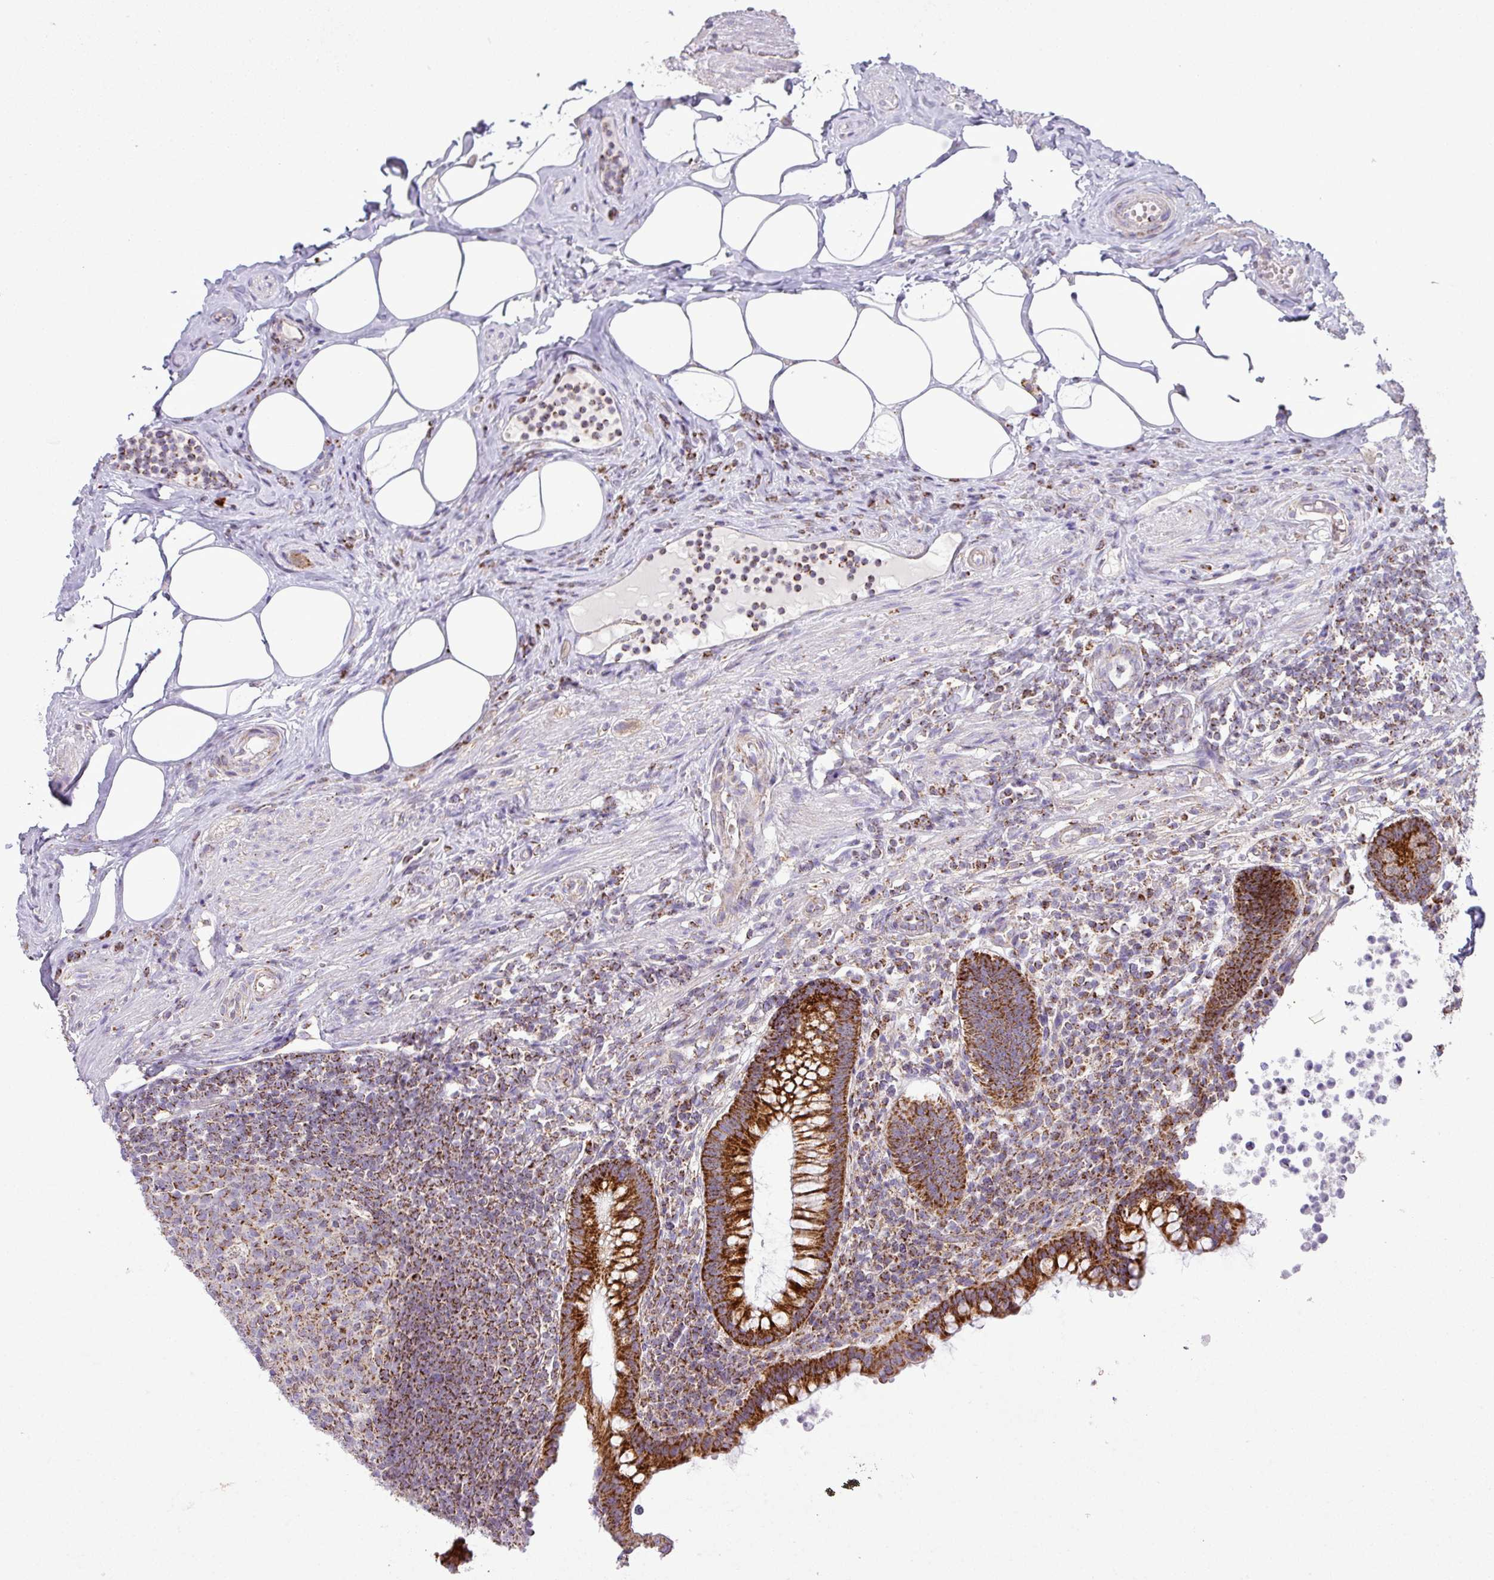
{"staining": {"intensity": "strong", "quantity": ">75%", "location": "cytoplasmic/membranous"}, "tissue": "appendix", "cell_type": "Glandular cells", "image_type": "normal", "snomed": [{"axis": "morphology", "description": "Normal tissue, NOS"}, {"axis": "topography", "description": "Appendix"}], "caption": "Immunohistochemistry (DAB (3,3'-diaminobenzidine)) staining of benign appendix shows strong cytoplasmic/membranous protein positivity in about >75% of glandular cells.", "gene": "ZNF81", "patient": {"sex": "female", "age": 56}}